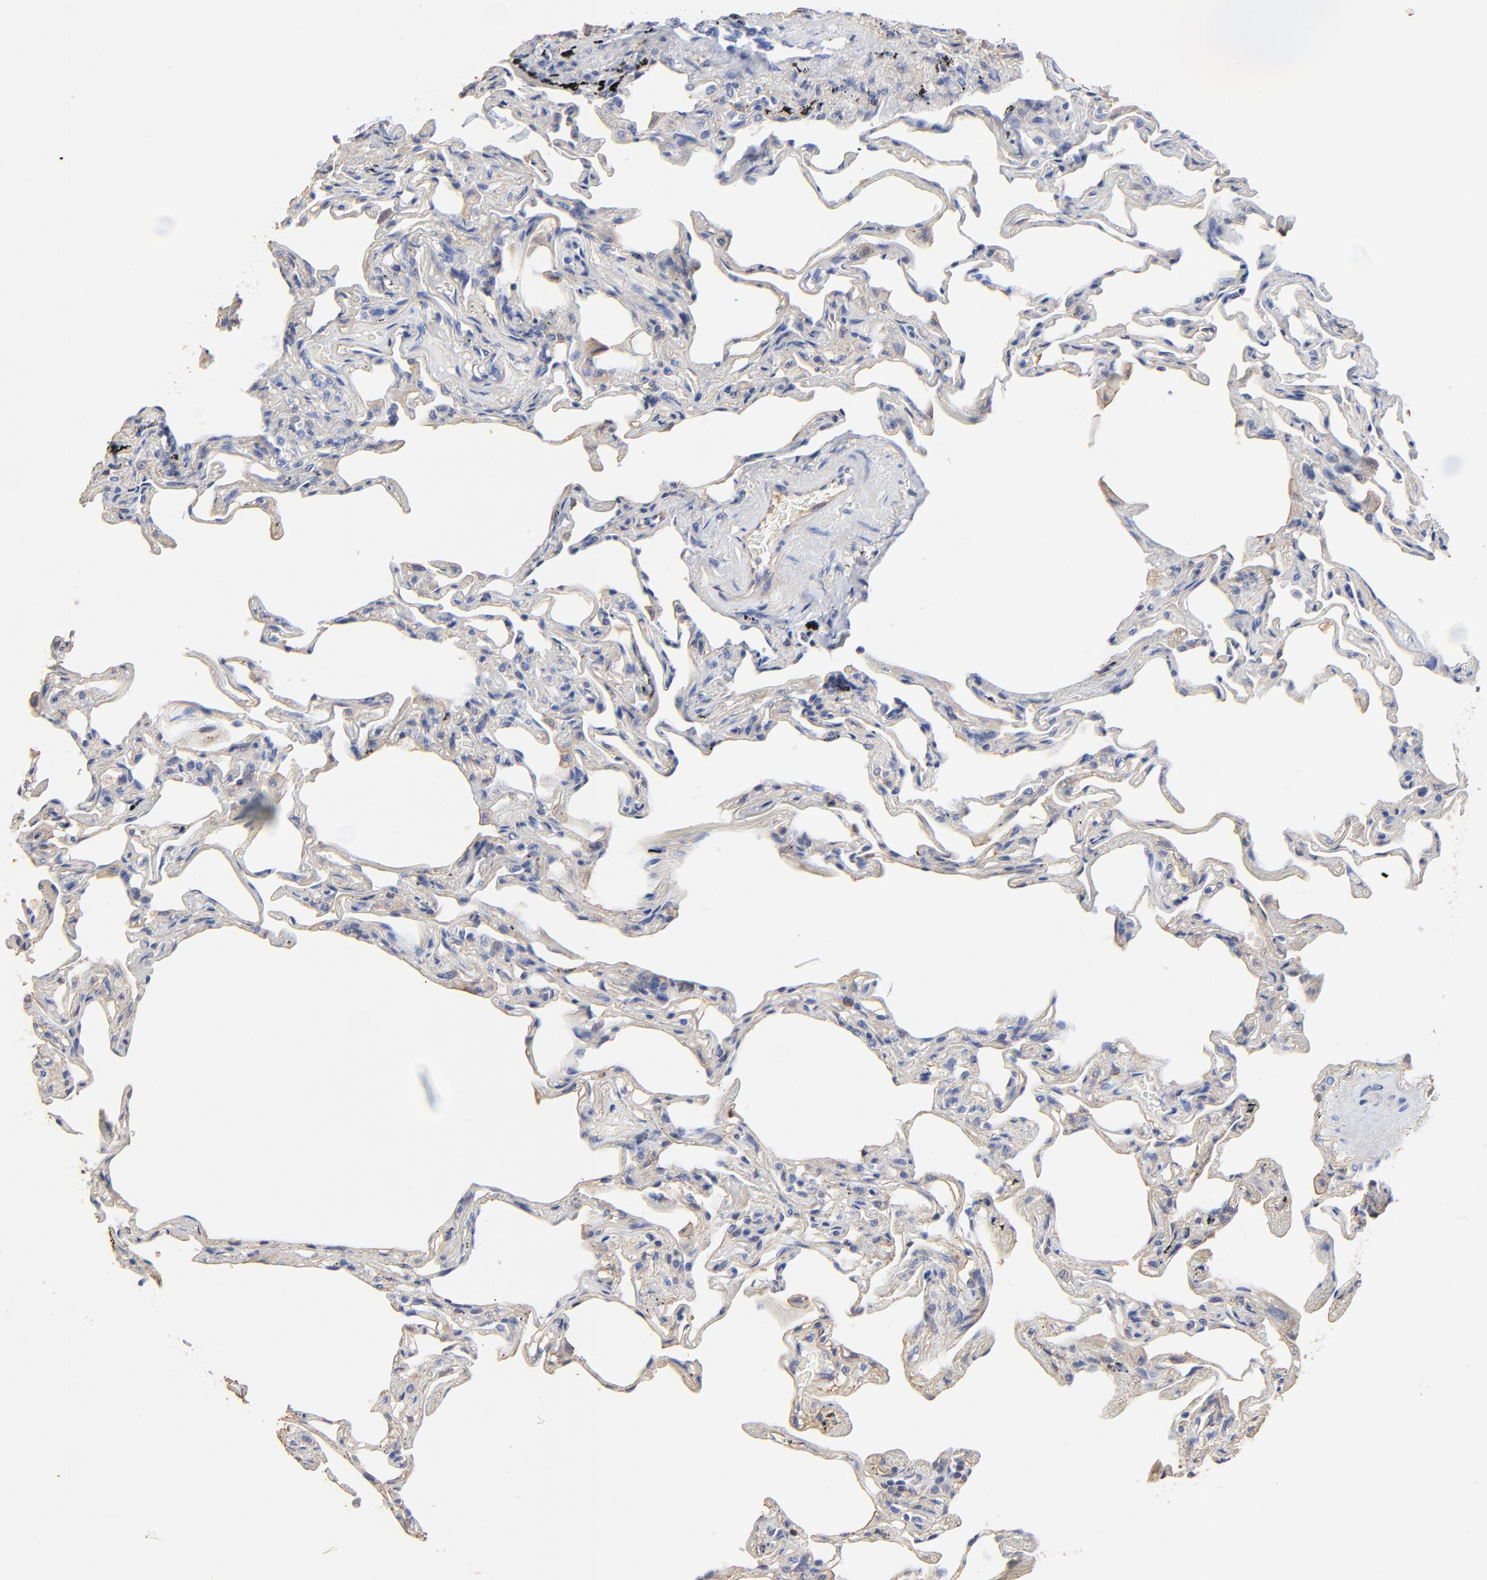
{"staining": {"intensity": "negative", "quantity": "none", "location": "none"}, "tissue": "lung", "cell_type": "Alveolar cells", "image_type": "normal", "snomed": [{"axis": "morphology", "description": "Normal tissue, NOS"}, {"axis": "morphology", "description": "Inflammation, NOS"}, {"axis": "topography", "description": "Lung"}], "caption": "Protein analysis of normal lung reveals no significant positivity in alveolar cells. (DAB immunohistochemistry (IHC) with hematoxylin counter stain).", "gene": "TAGLN2", "patient": {"sex": "male", "age": 69}}